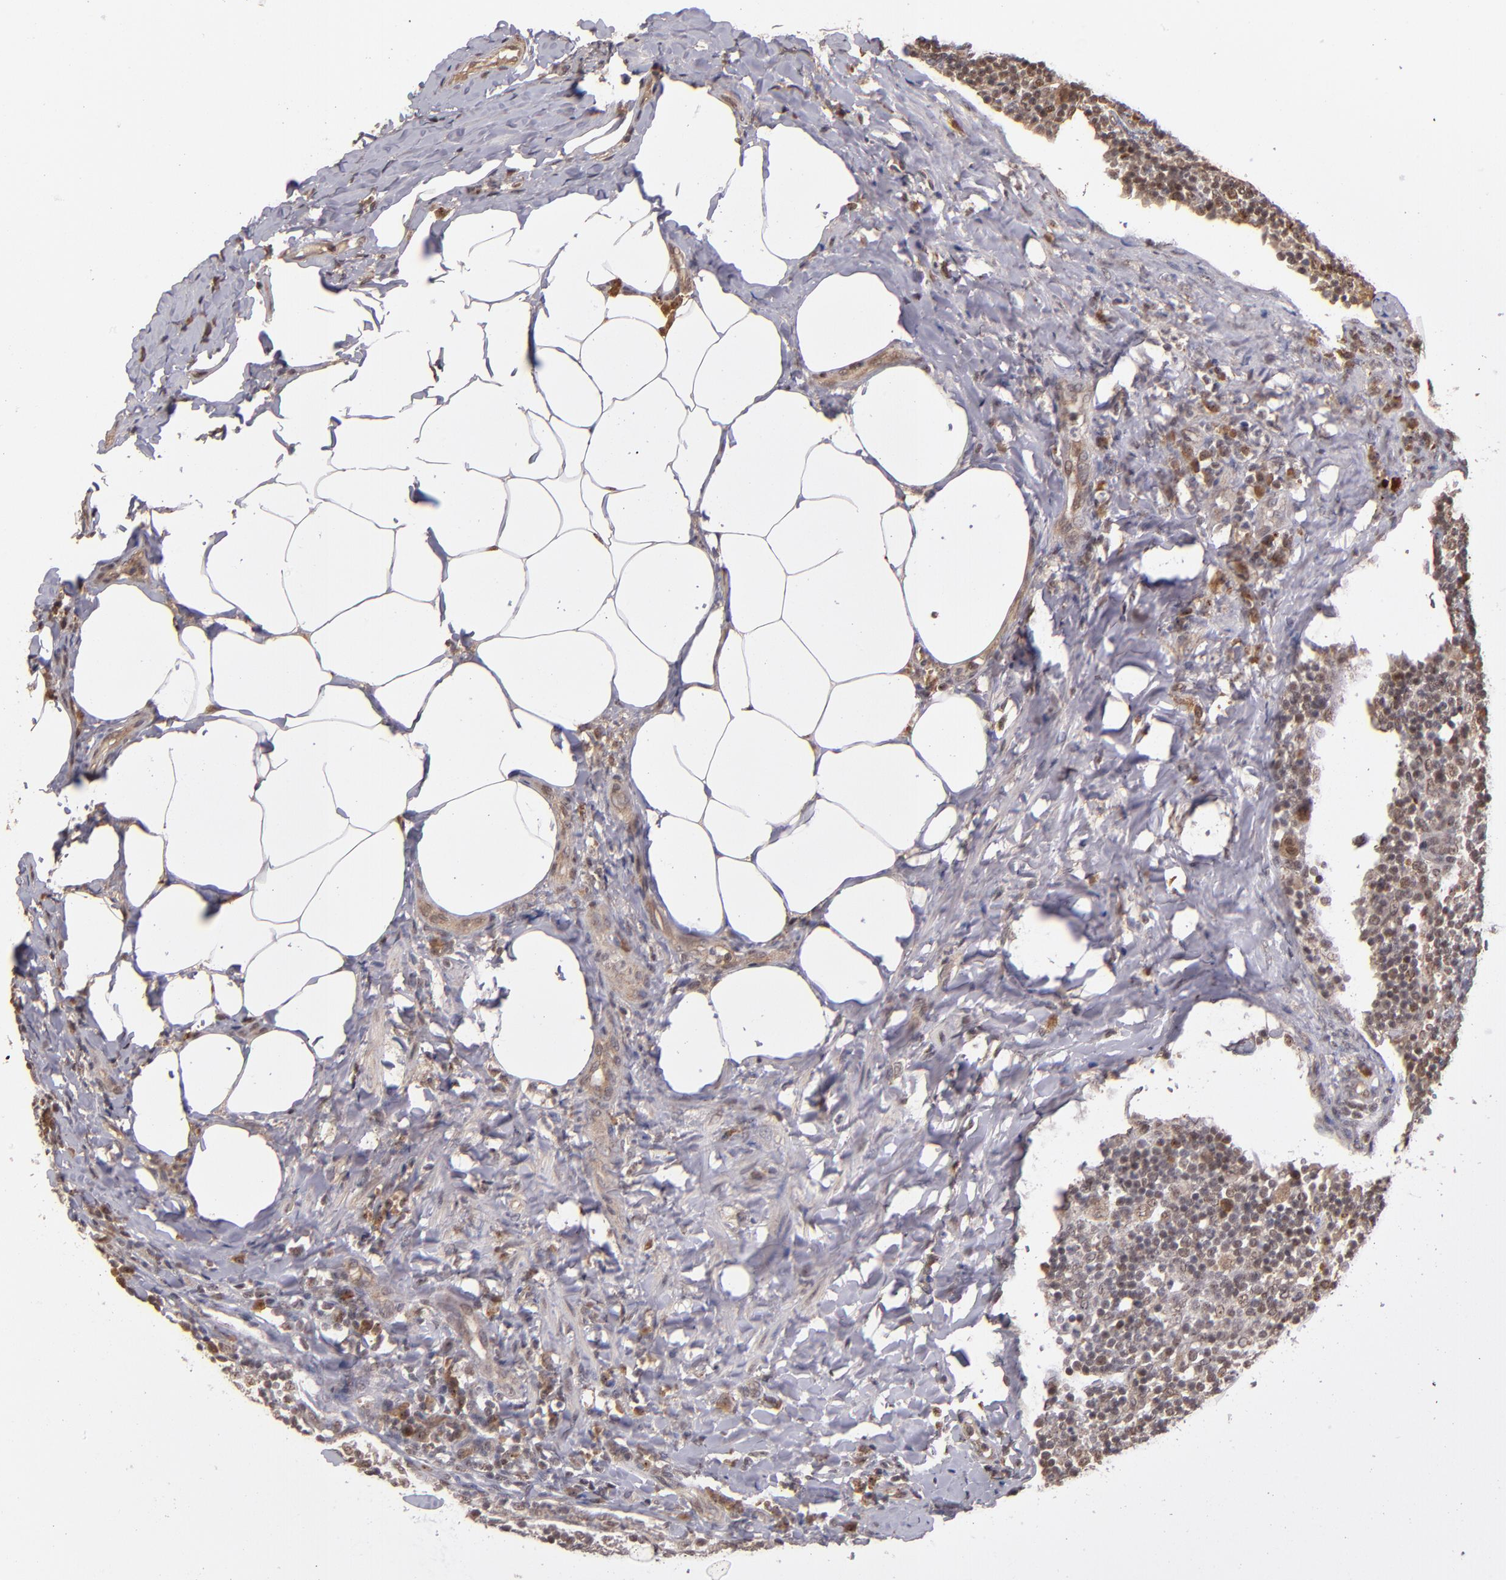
{"staining": {"intensity": "weak", "quantity": "25%-75%", "location": "nuclear"}, "tissue": "lymph node", "cell_type": "Non-germinal center cells", "image_type": "normal", "snomed": [{"axis": "morphology", "description": "Normal tissue, NOS"}, {"axis": "morphology", "description": "Inflammation, NOS"}, {"axis": "topography", "description": "Lymph node"}], "caption": "High-magnification brightfield microscopy of unremarkable lymph node stained with DAB (brown) and counterstained with hematoxylin (blue). non-germinal center cells exhibit weak nuclear expression is identified in about25%-75% of cells.", "gene": "ABHD12B", "patient": {"sex": "male", "age": 46}}